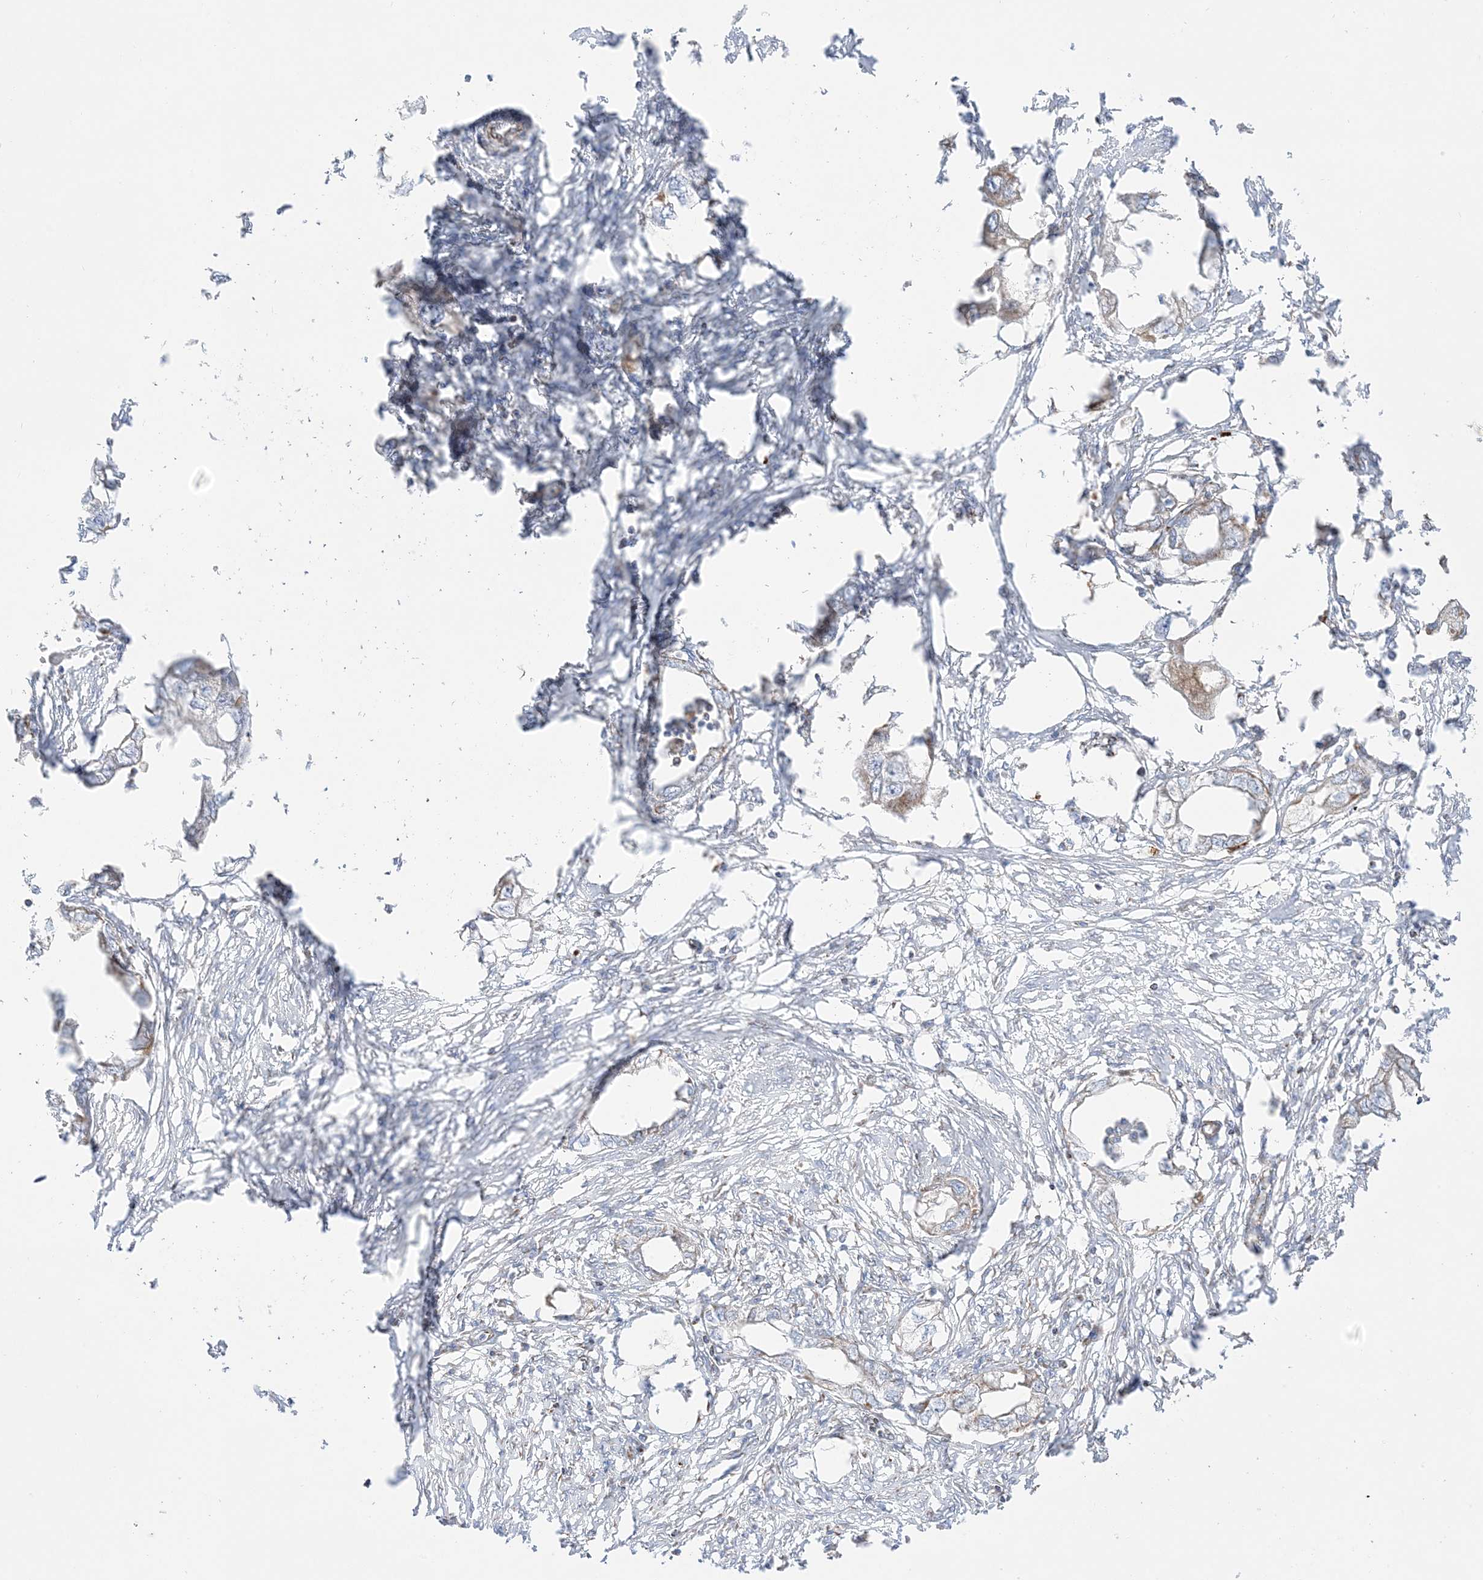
{"staining": {"intensity": "weak", "quantity": "<25%", "location": "cytoplasmic/membranous"}, "tissue": "endometrial cancer", "cell_type": "Tumor cells", "image_type": "cancer", "snomed": [{"axis": "morphology", "description": "Adenocarcinoma, NOS"}, {"axis": "morphology", "description": "Adenocarcinoma, metastatic, NOS"}, {"axis": "topography", "description": "Adipose tissue"}, {"axis": "topography", "description": "Endometrium"}], "caption": "This is a image of immunohistochemistry staining of metastatic adenocarcinoma (endometrial), which shows no staining in tumor cells. (Stains: DAB IHC with hematoxylin counter stain, Microscopy: brightfield microscopy at high magnification).", "gene": "MRPS36", "patient": {"sex": "female", "age": 67}}